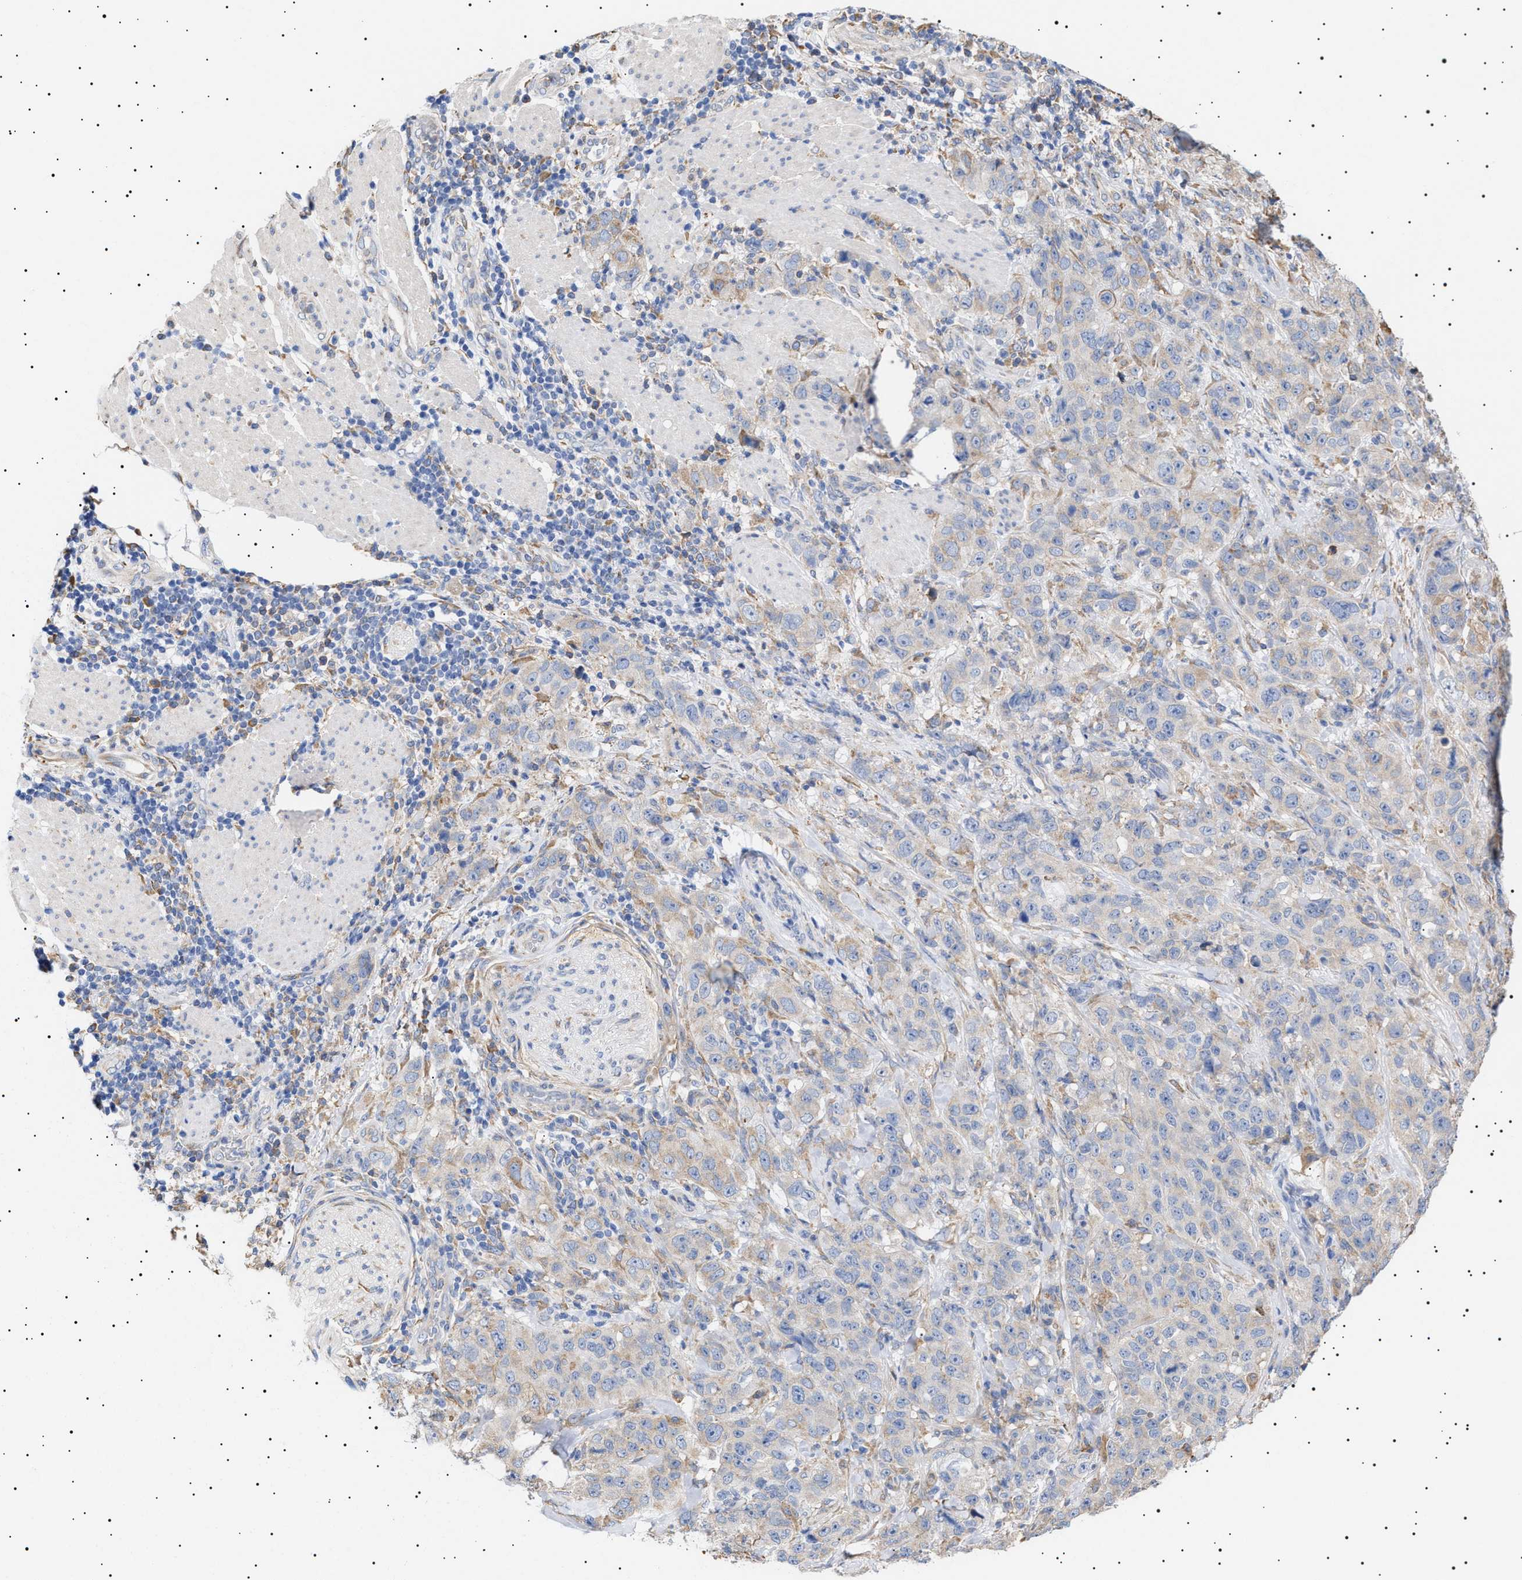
{"staining": {"intensity": "negative", "quantity": "none", "location": "none"}, "tissue": "stomach cancer", "cell_type": "Tumor cells", "image_type": "cancer", "snomed": [{"axis": "morphology", "description": "Adenocarcinoma, NOS"}, {"axis": "topography", "description": "Stomach"}], "caption": "Immunohistochemical staining of human stomach cancer exhibits no significant expression in tumor cells. The staining is performed using DAB (3,3'-diaminobenzidine) brown chromogen with nuclei counter-stained in using hematoxylin.", "gene": "ERCC6L2", "patient": {"sex": "male", "age": 48}}